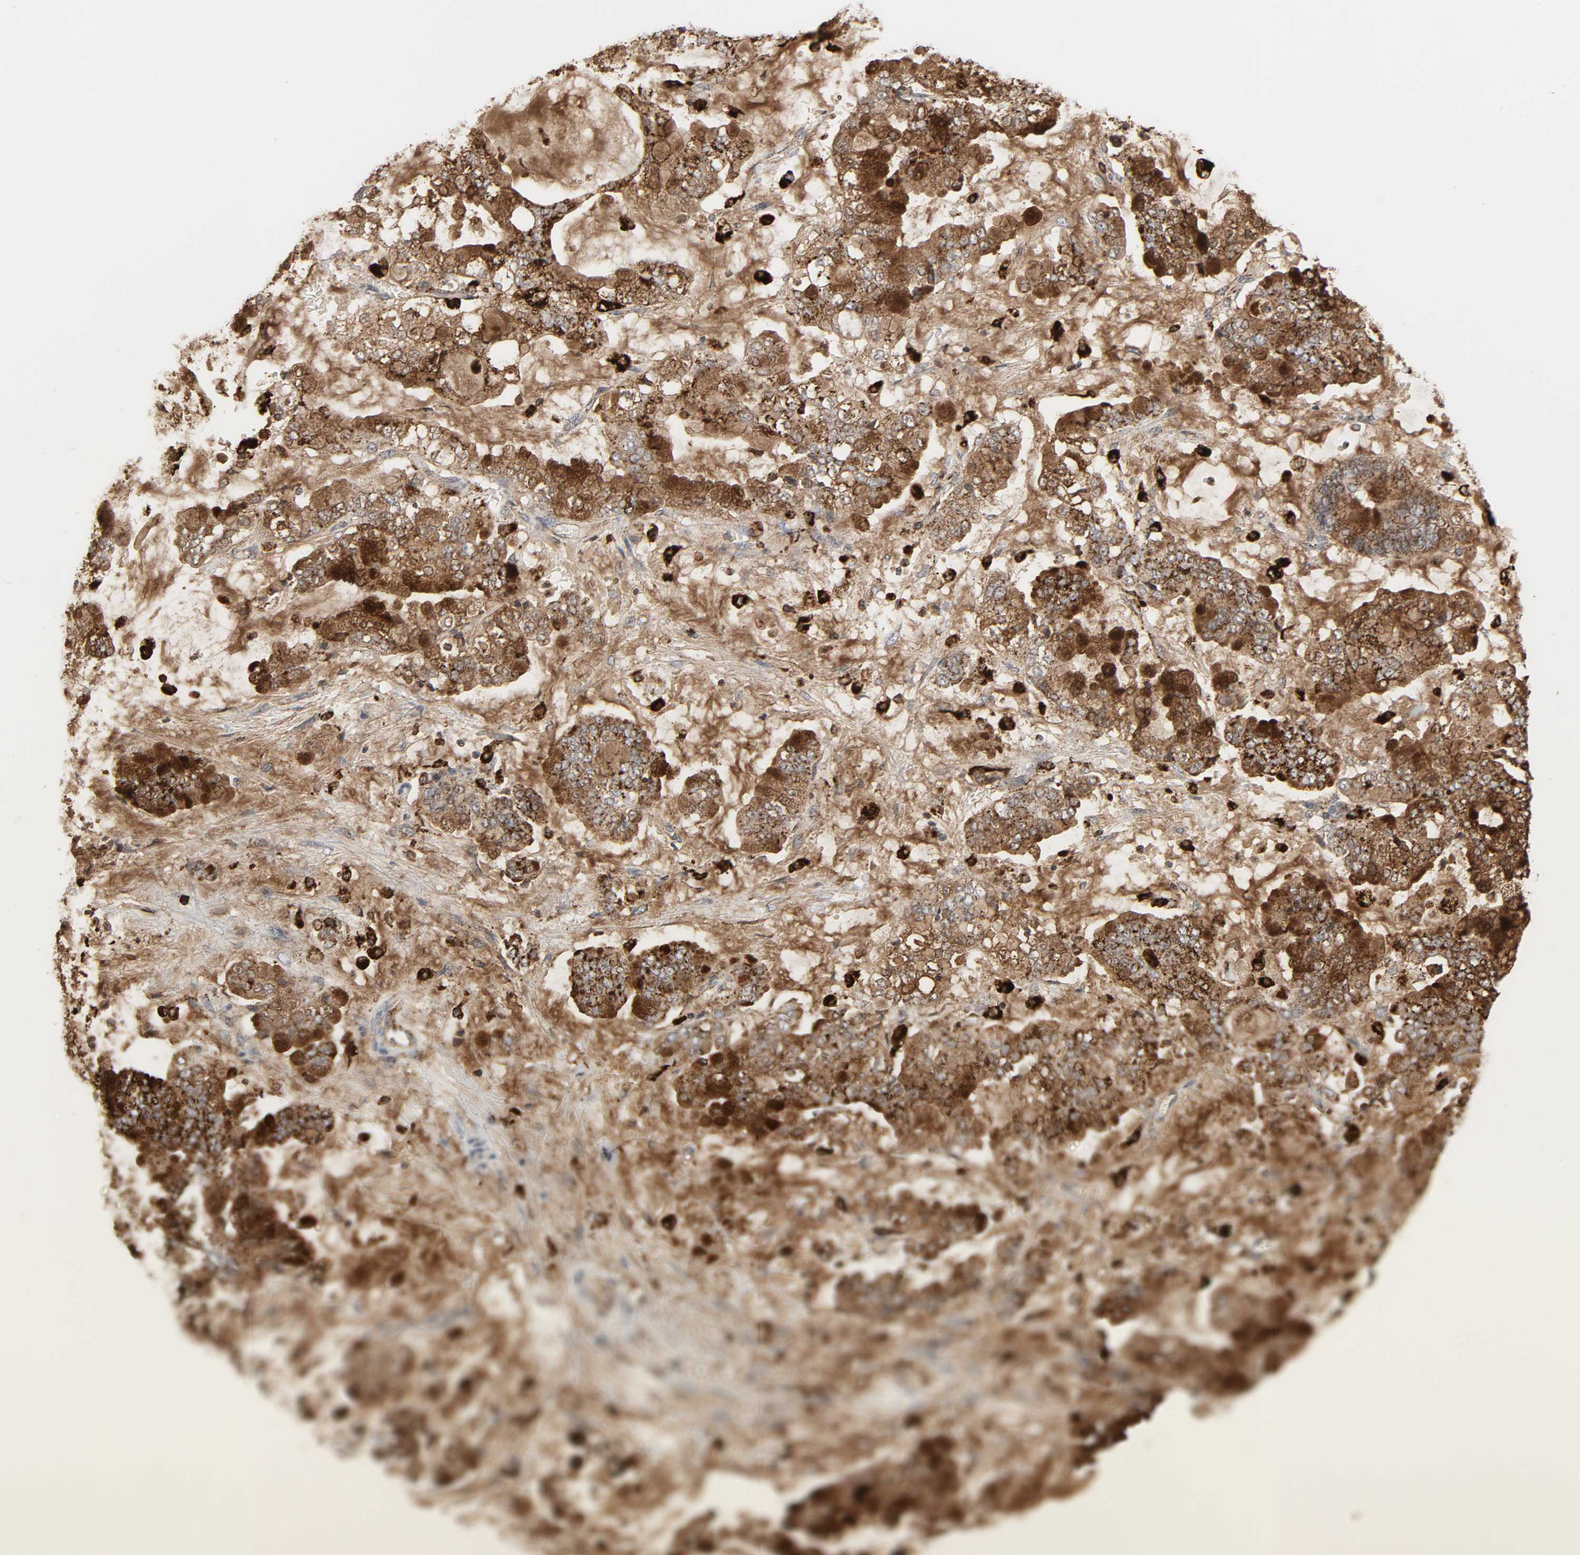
{"staining": {"intensity": "strong", "quantity": ">75%", "location": "cytoplasmic/membranous"}, "tissue": "stomach cancer", "cell_type": "Tumor cells", "image_type": "cancer", "snomed": [{"axis": "morphology", "description": "Normal tissue, NOS"}, {"axis": "morphology", "description": "Adenocarcinoma, NOS"}, {"axis": "topography", "description": "Stomach, upper"}, {"axis": "topography", "description": "Stomach"}], "caption": "An image of human stomach adenocarcinoma stained for a protein demonstrates strong cytoplasmic/membranous brown staining in tumor cells.", "gene": "PSAP", "patient": {"sex": "male", "age": 76}}